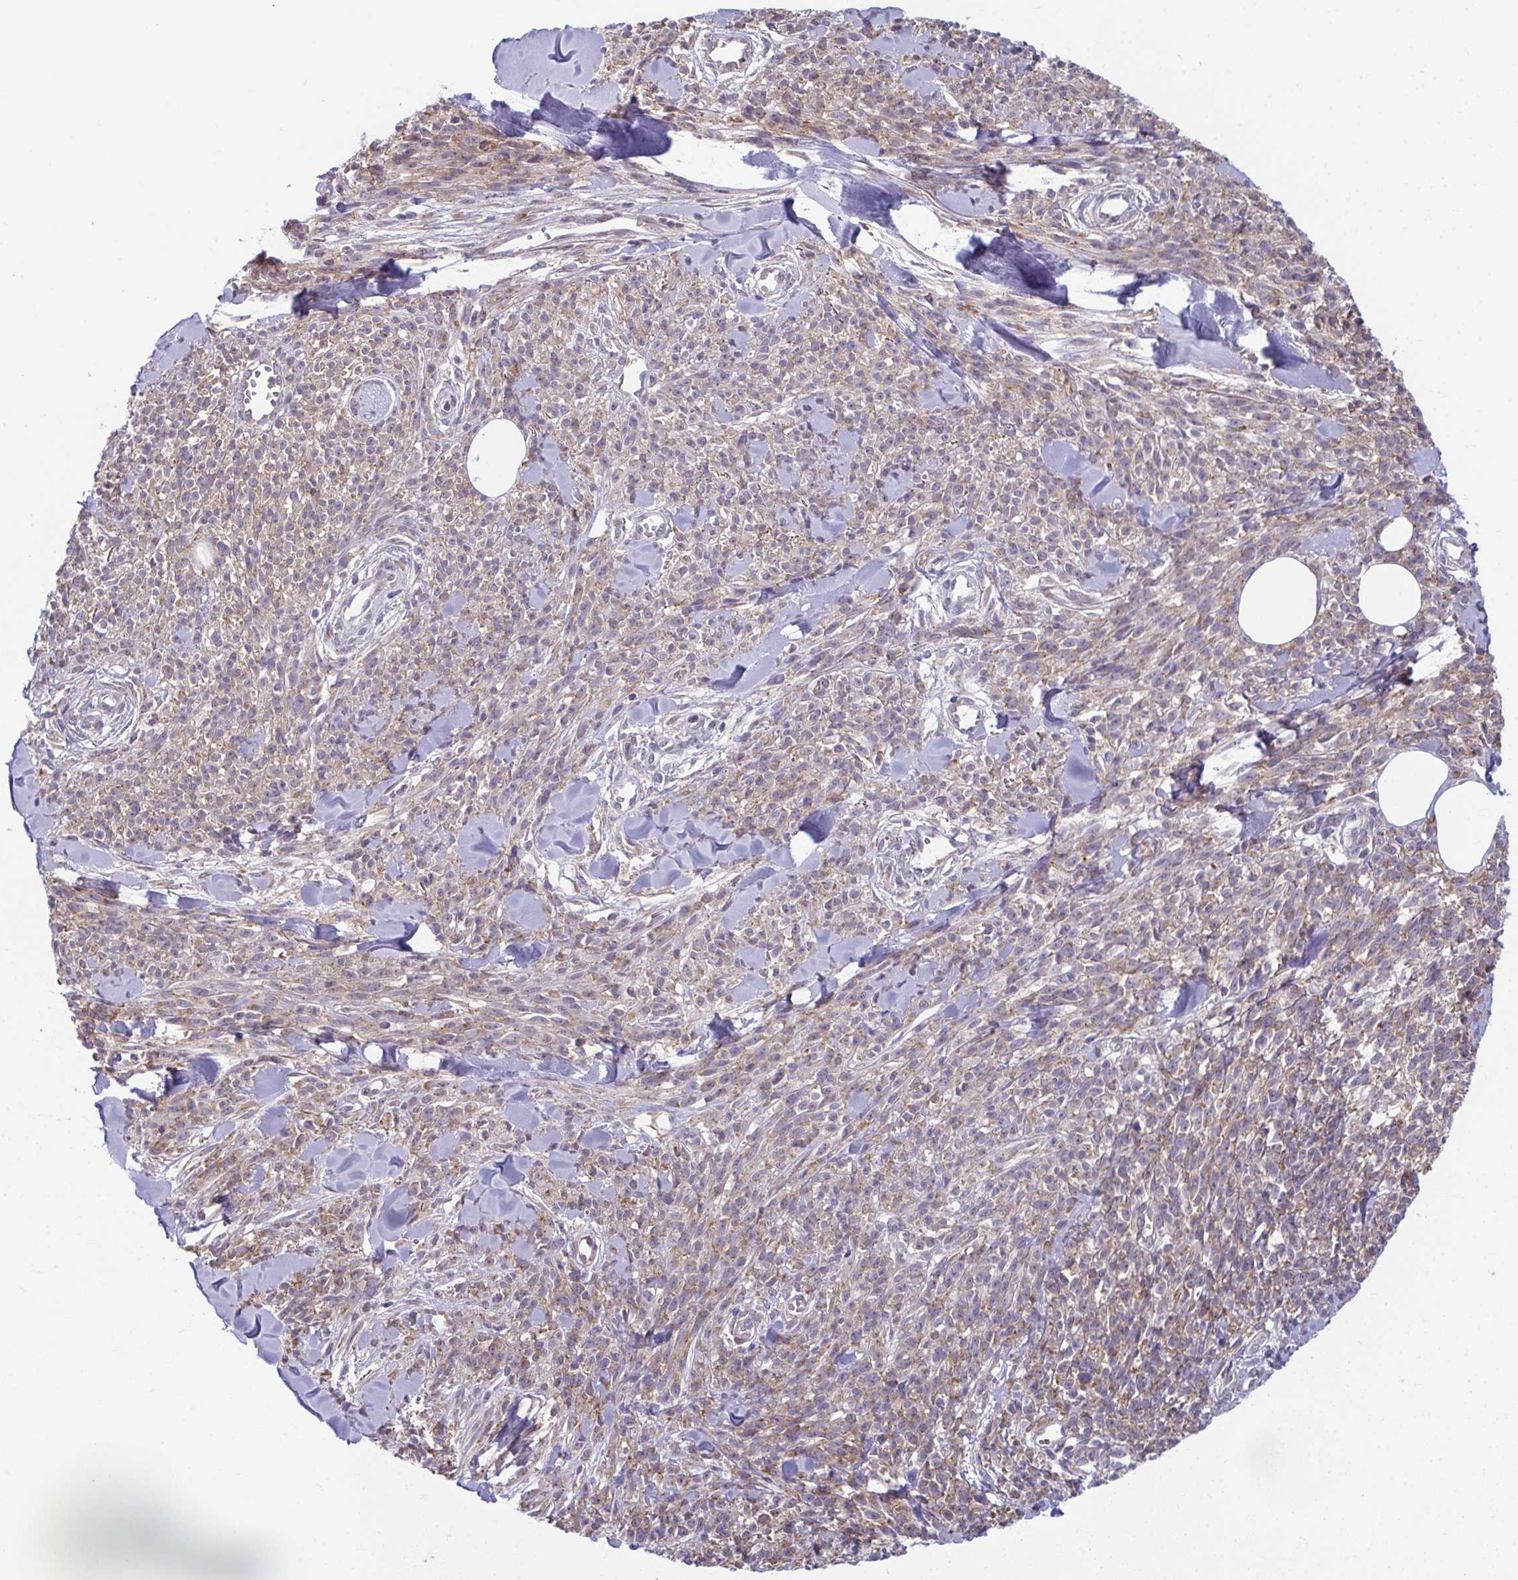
{"staining": {"intensity": "weak", "quantity": "25%-75%", "location": "cytoplasmic/membranous"}, "tissue": "melanoma", "cell_type": "Tumor cells", "image_type": "cancer", "snomed": [{"axis": "morphology", "description": "Malignant melanoma, NOS"}, {"axis": "topography", "description": "Skin"}, {"axis": "topography", "description": "Skin of trunk"}], "caption": "There is low levels of weak cytoplasmic/membranous staining in tumor cells of malignant melanoma, as demonstrated by immunohistochemical staining (brown color).", "gene": "TMEM108", "patient": {"sex": "male", "age": 74}}